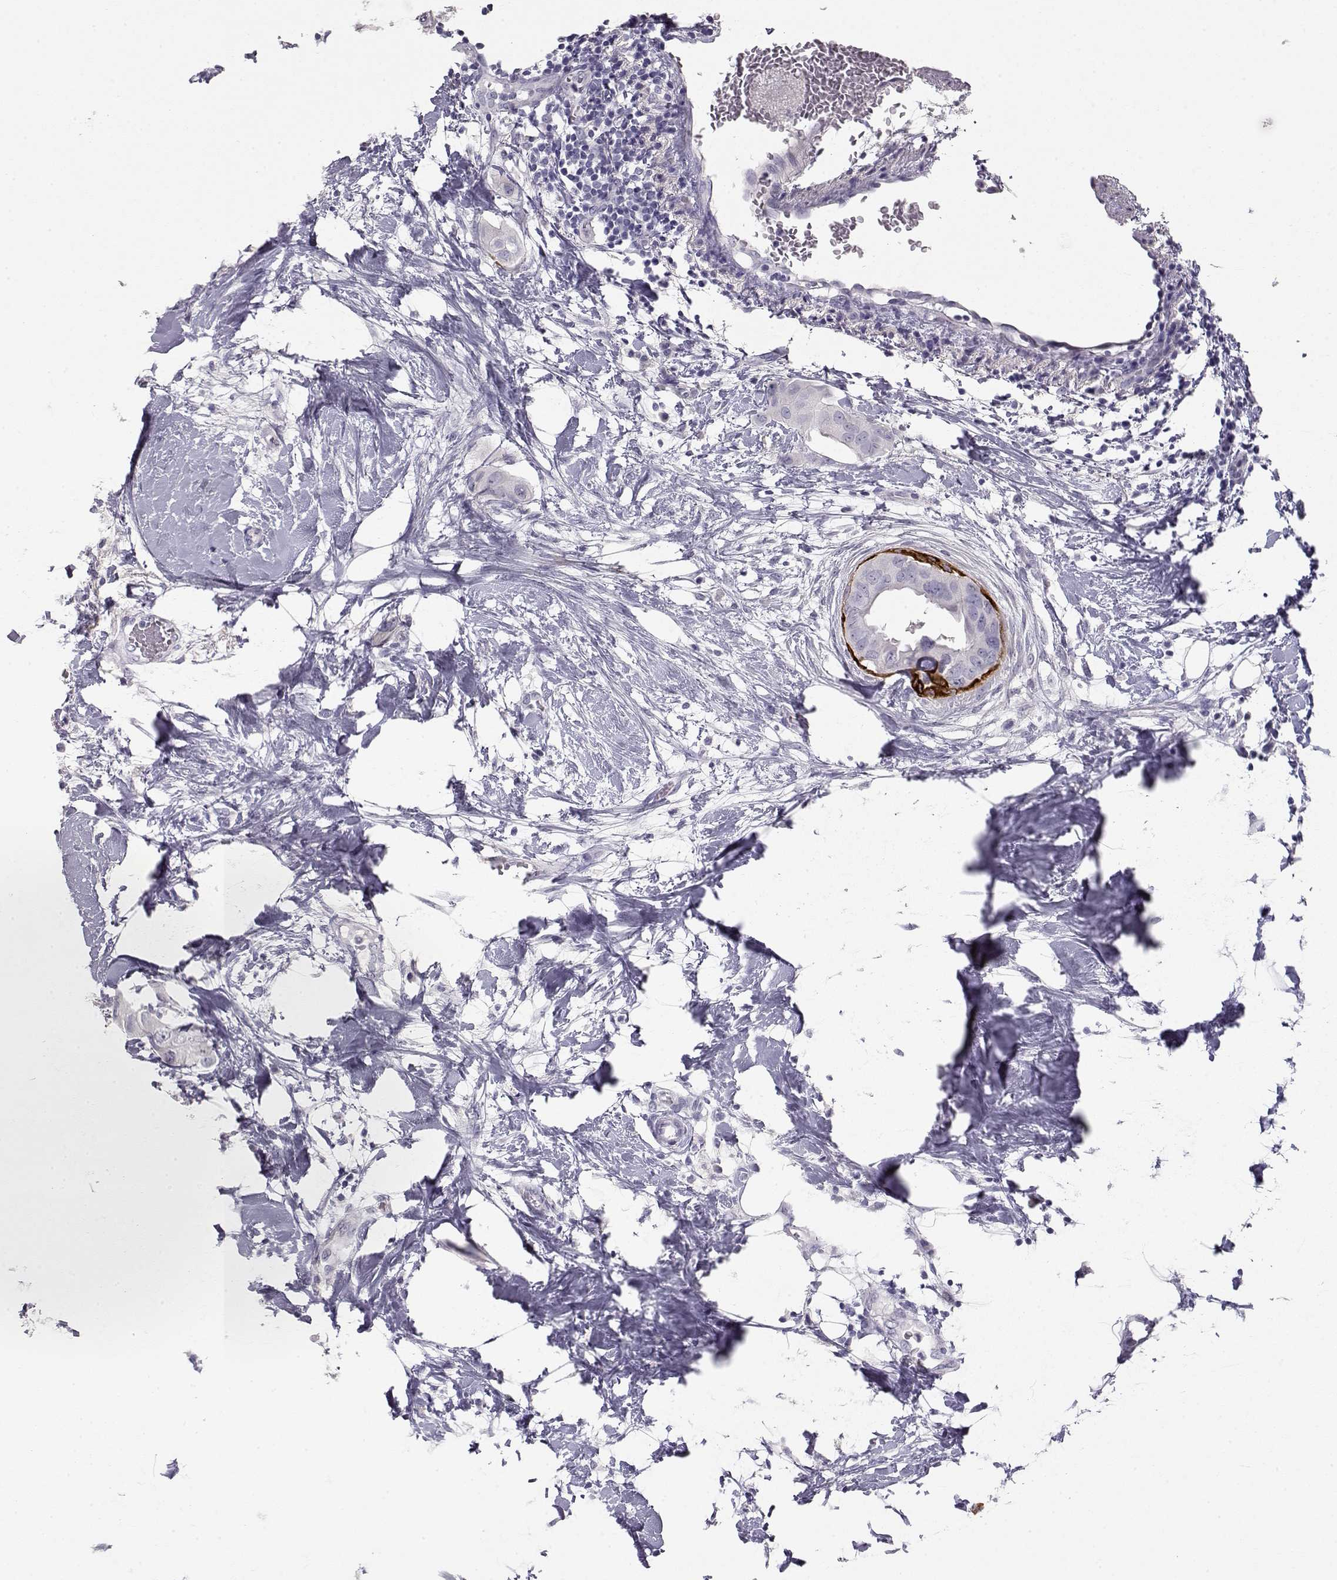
{"staining": {"intensity": "strong", "quantity": "<25%", "location": "cytoplasmic/membranous"}, "tissue": "breast cancer", "cell_type": "Tumor cells", "image_type": "cancer", "snomed": [{"axis": "morphology", "description": "Normal tissue, NOS"}, {"axis": "morphology", "description": "Duct carcinoma"}, {"axis": "topography", "description": "Breast"}], "caption": "A micrograph showing strong cytoplasmic/membranous expression in approximately <25% of tumor cells in intraductal carcinoma (breast), as visualized by brown immunohistochemical staining.", "gene": "LAMB3", "patient": {"sex": "female", "age": 40}}